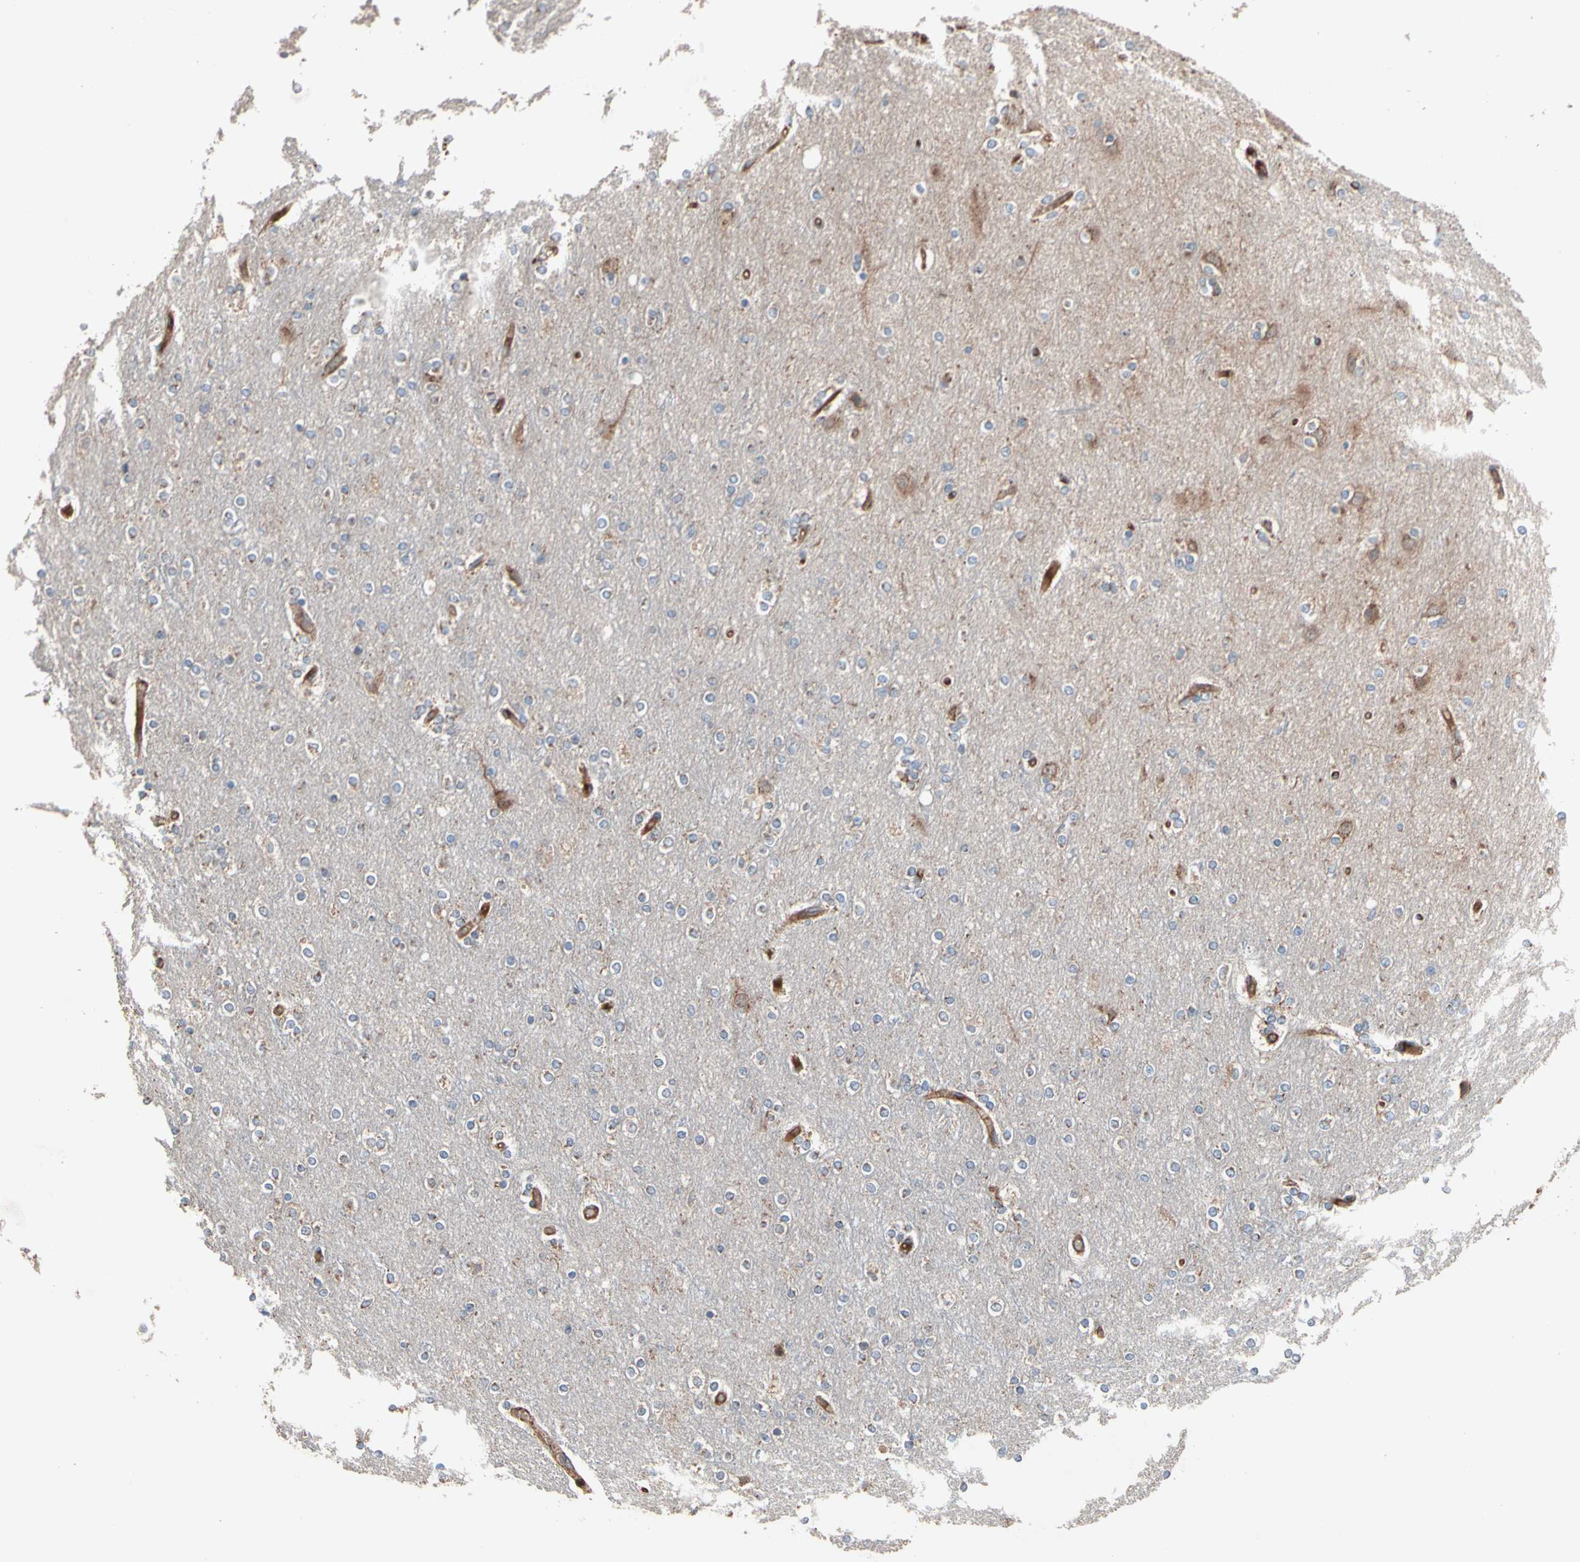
{"staining": {"intensity": "moderate", "quantity": ">75%", "location": "cytoplasmic/membranous"}, "tissue": "cerebral cortex", "cell_type": "Endothelial cells", "image_type": "normal", "snomed": [{"axis": "morphology", "description": "Normal tissue, NOS"}, {"axis": "topography", "description": "Cerebral cortex"}], "caption": "The histopathology image exhibits immunohistochemical staining of normal cerebral cortex. There is moderate cytoplasmic/membranous staining is identified in approximately >75% of endothelial cells.", "gene": "GCK", "patient": {"sex": "female", "age": 54}}